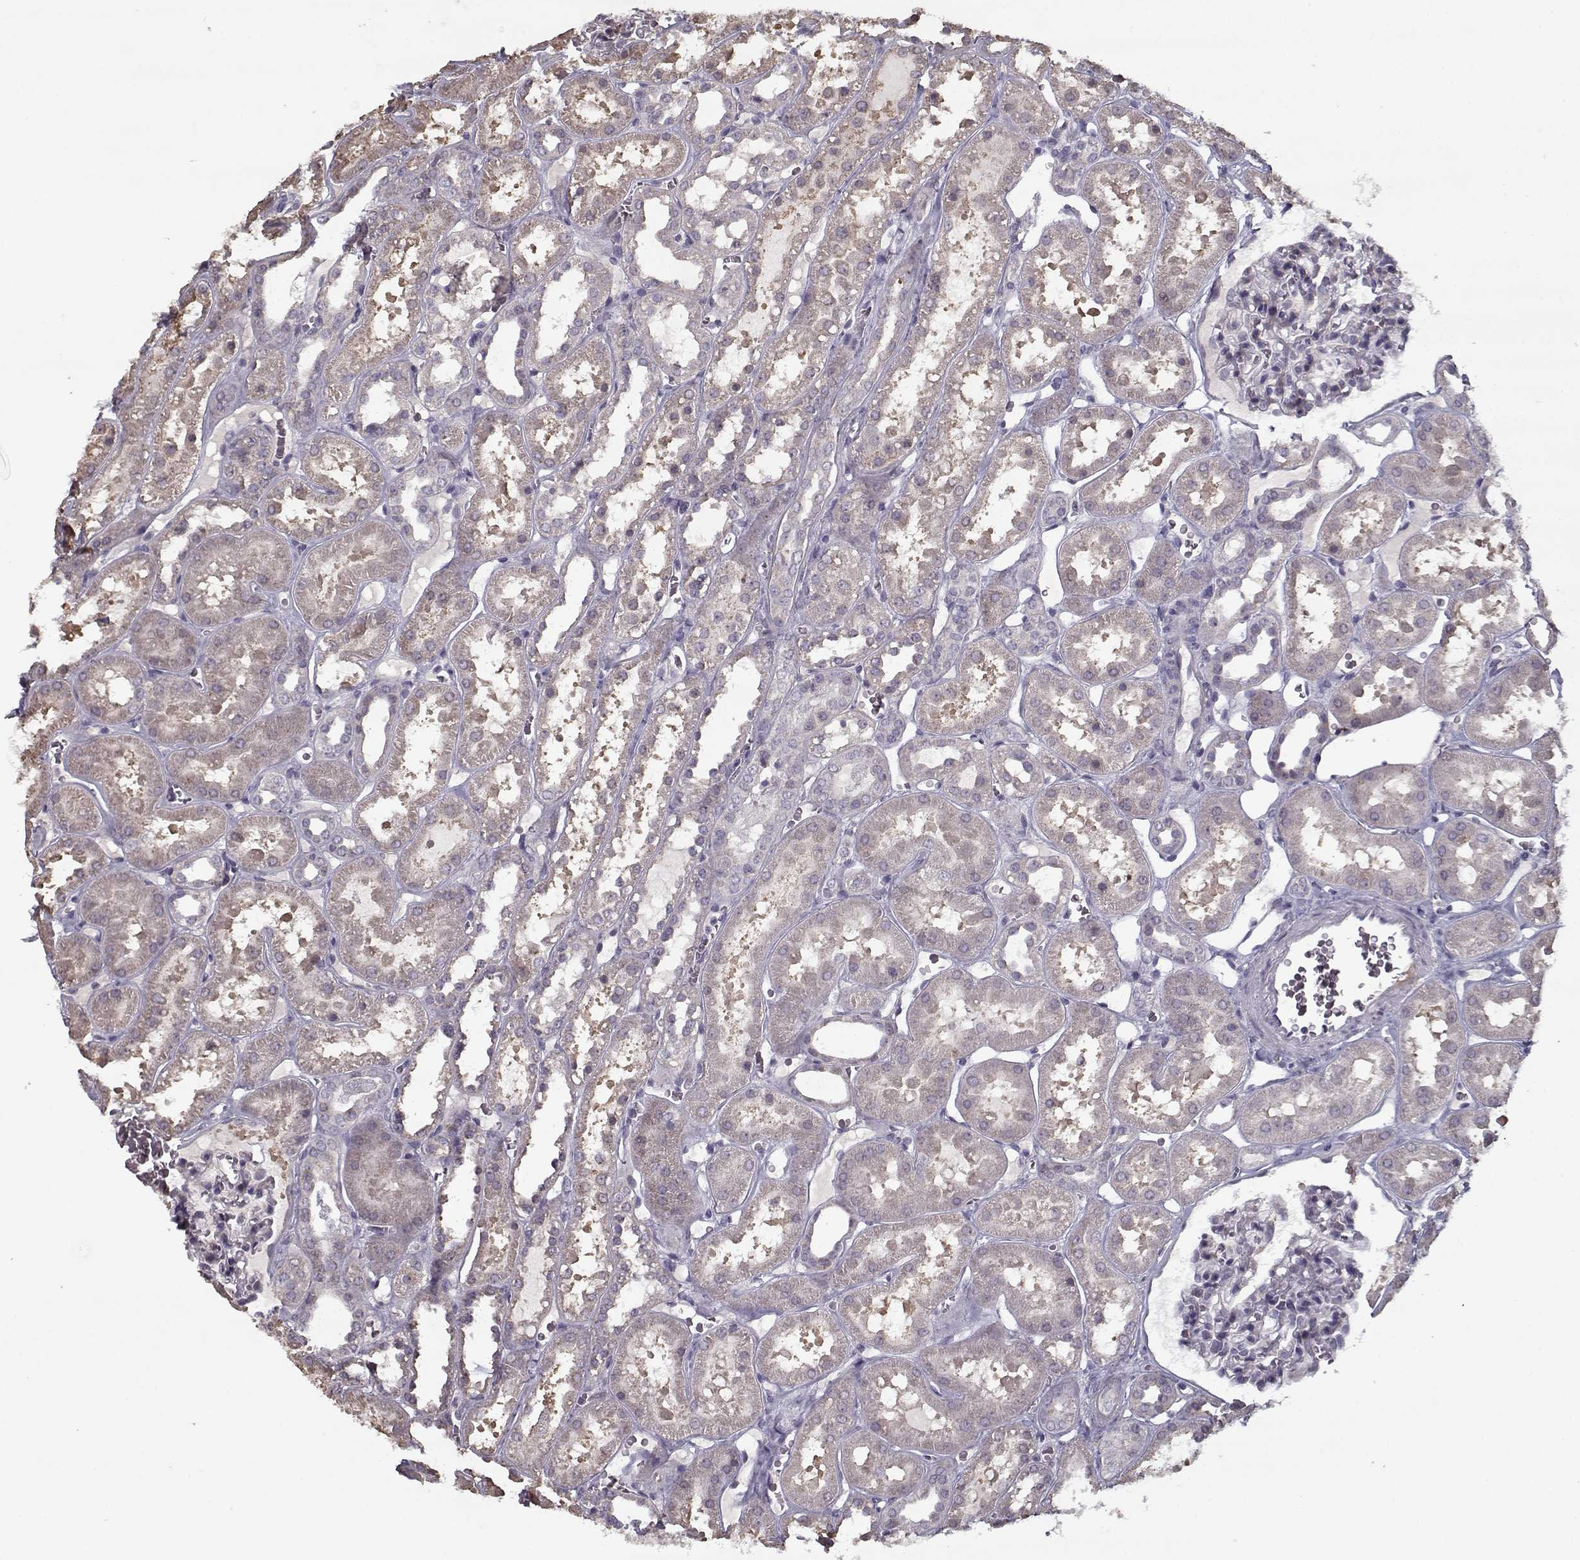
{"staining": {"intensity": "weak", "quantity": "<25%", "location": "cytoplasmic/membranous"}, "tissue": "kidney", "cell_type": "Cells in glomeruli", "image_type": "normal", "snomed": [{"axis": "morphology", "description": "Normal tissue, NOS"}, {"axis": "topography", "description": "Kidney"}], "caption": "A high-resolution micrograph shows immunohistochemistry staining of benign kidney, which reveals no significant positivity in cells in glomeruli.", "gene": "LAMA2", "patient": {"sex": "female", "age": 41}}